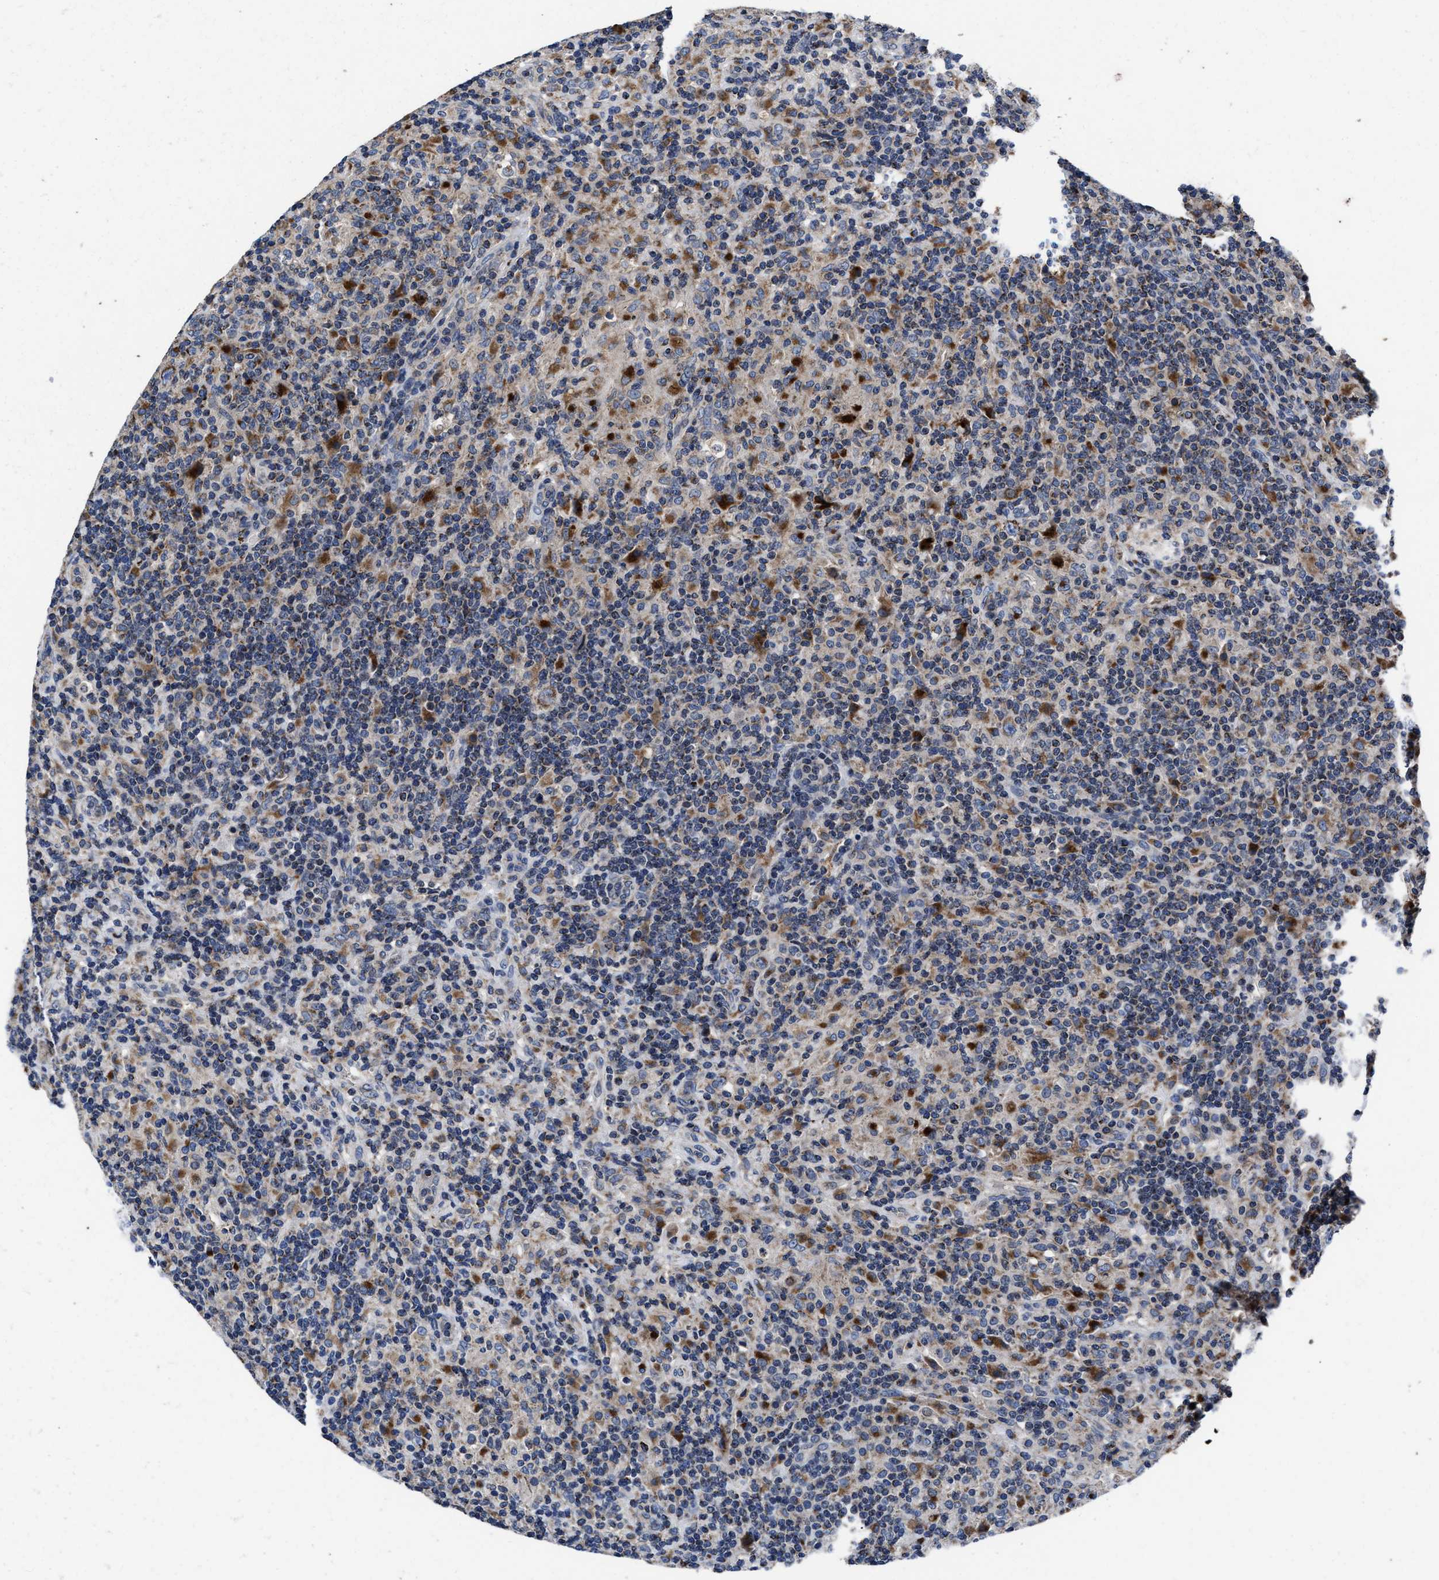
{"staining": {"intensity": "moderate", "quantity": ">75%", "location": "cytoplasmic/membranous"}, "tissue": "lymphoma", "cell_type": "Tumor cells", "image_type": "cancer", "snomed": [{"axis": "morphology", "description": "Hodgkin's disease, NOS"}, {"axis": "topography", "description": "Lymph node"}], "caption": "Human lymphoma stained for a protein (brown) exhibits moderate cytoplasmic/membranous positive expression in about >75% of tumor cells.", "gene": "CACNA1D", "patient": {"sex": "male", "age": 70}}